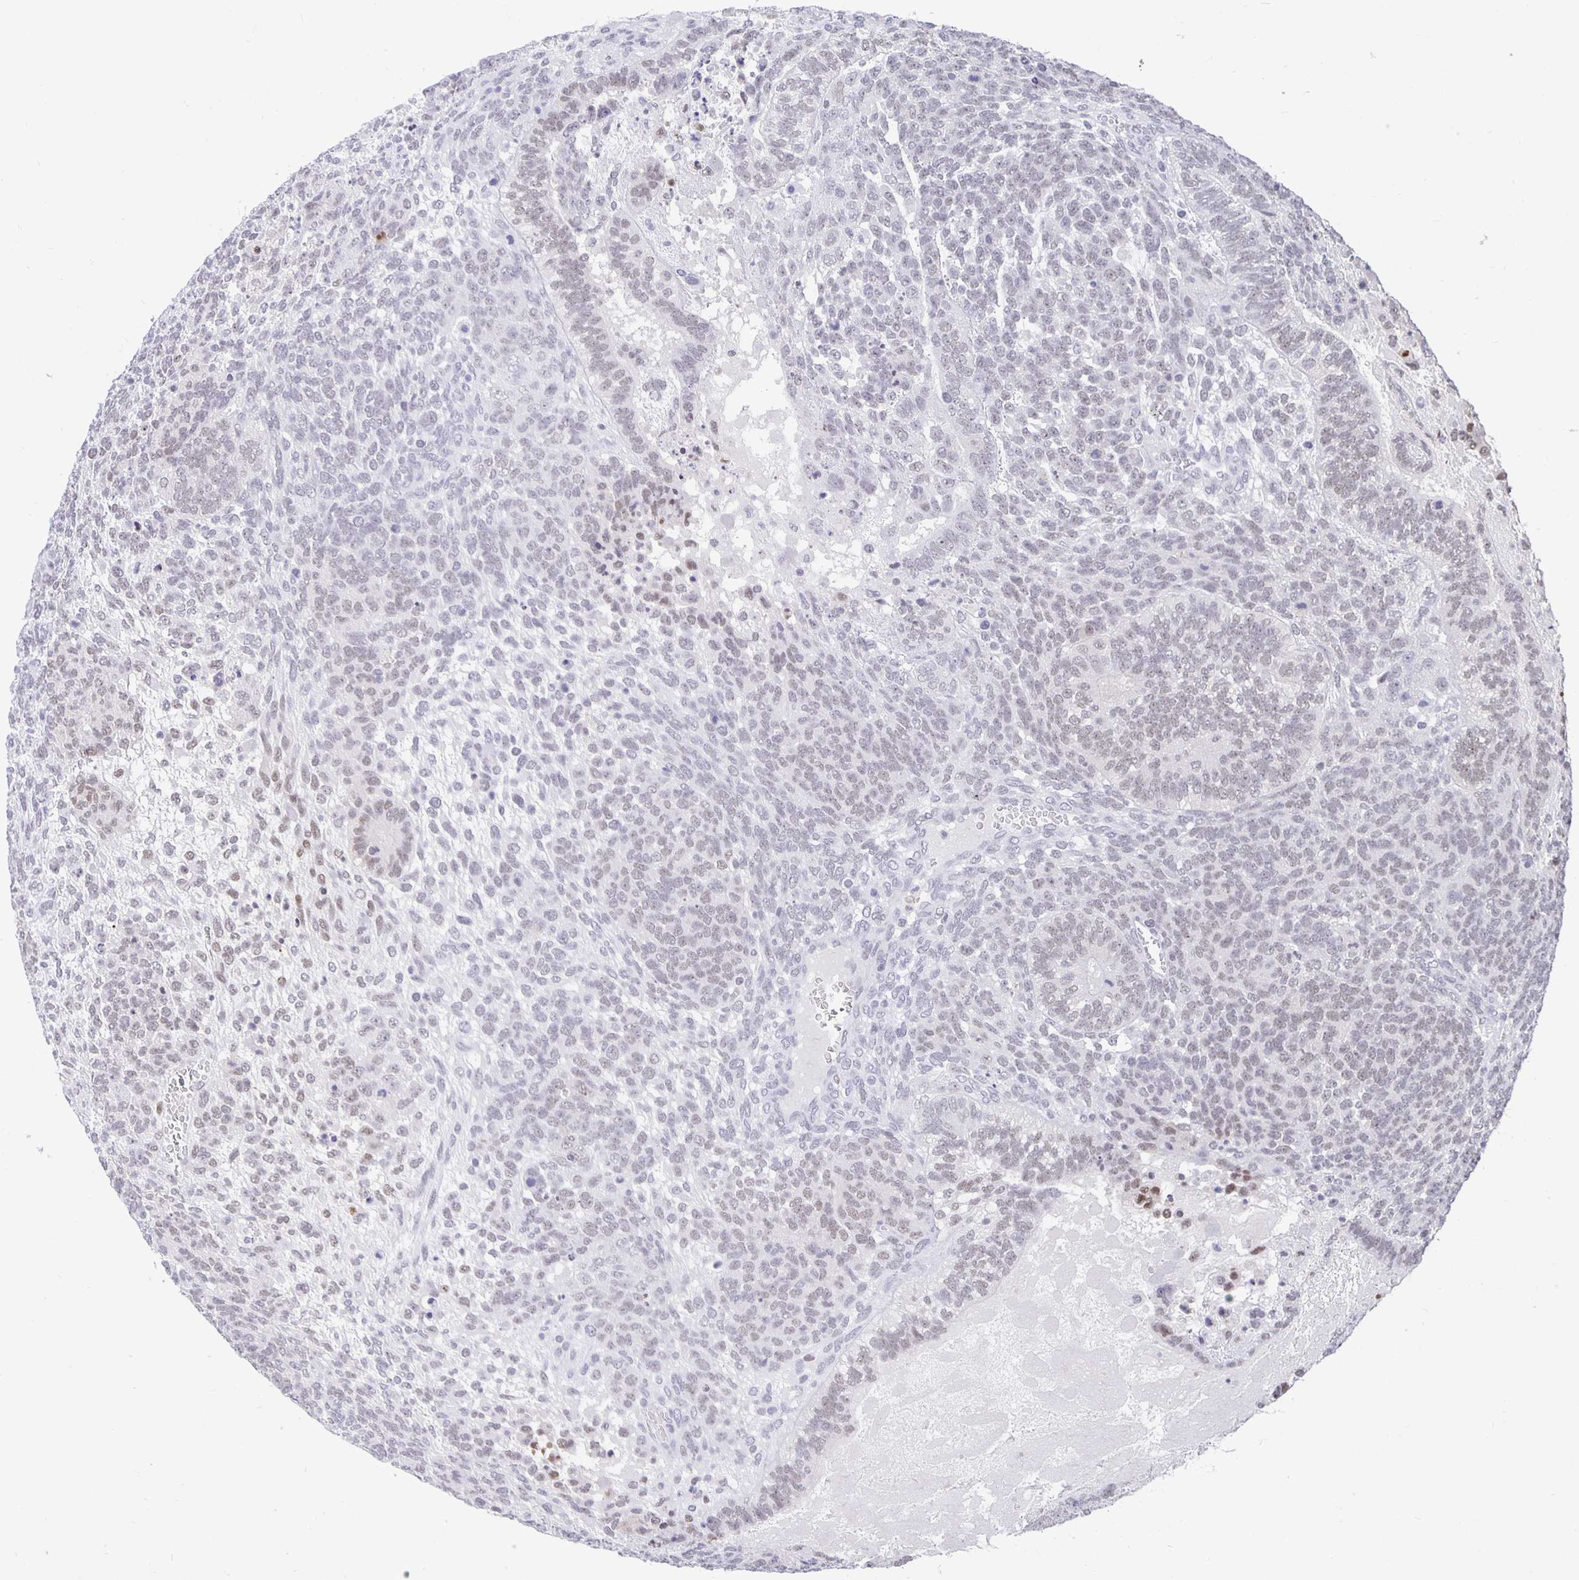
{"staining": {"intensity": "weak", "quantity": "<25%", "location": "nuclear"}, "tissue": "testis cancer", "cell_type": "Tumor cells", "image_type": "cancer", "snomed": [{"axis": "morphology", "description": "Normal tissue, NOS"}, {"axis": "morphology", "description": "Carcinoma, Embryonal, NOS"}, {"axis": "topography", "description": "Testis"}, {"axis": "topography", "description": "Epididymis"}], "caption": "Testis embryonal carcinoma was stained to show a protein in brown. There is no significant positivity in tumor cells.", "gene": "ZNF691", "patient": {"sex": "male", "age": 23}}